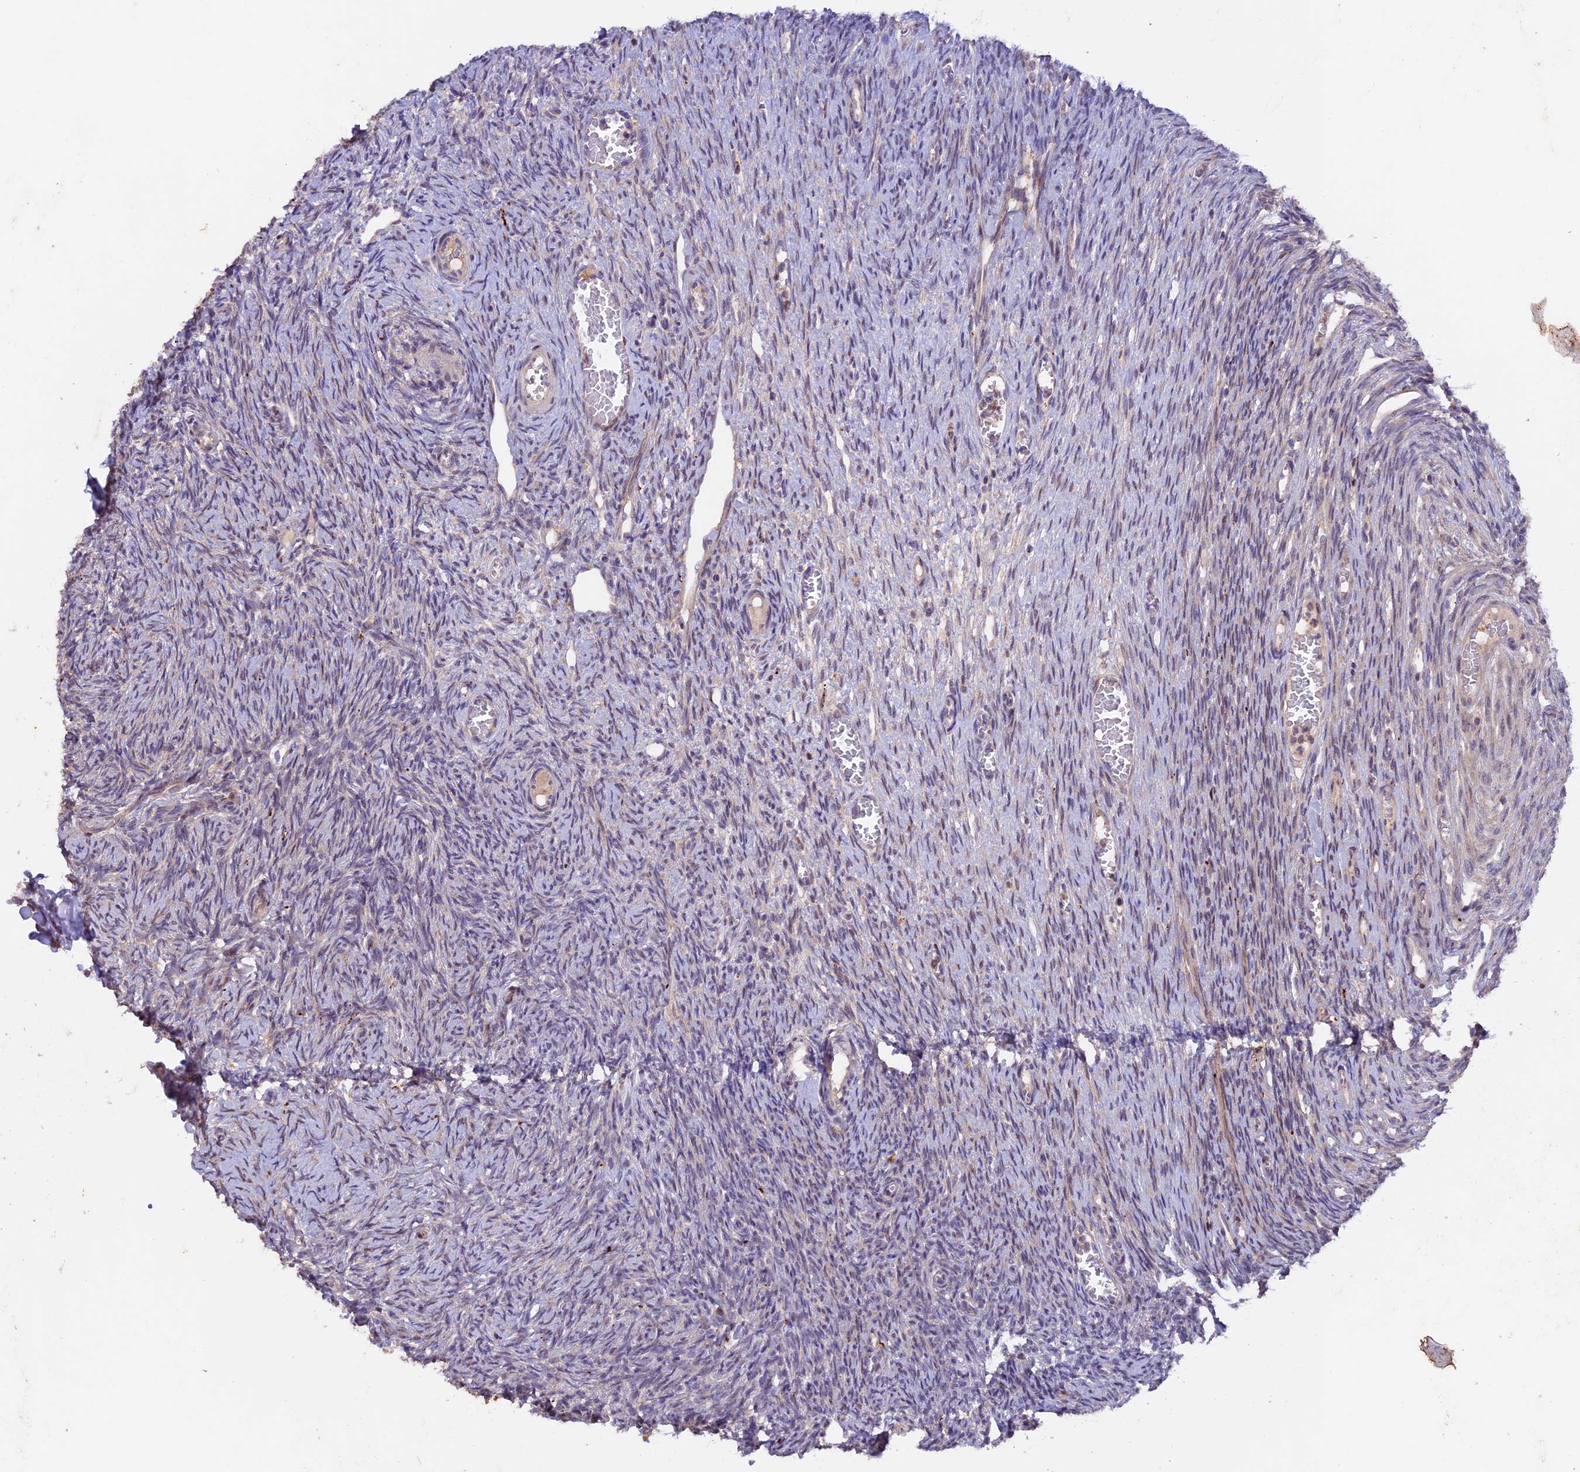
{"staining": {"intensity": "negative", "quantity": "none", "location": "none"}, "tissue": "ovary", "cell_type": "Ovarian stroma cells", "image_type": "normal", "snomed": [{"axis": "morphology", "description": "Normal tissue, NOS"}, {"axis": "topography", "description": "Ovary"}], "caption": "The image shows no staining of ovarian stroma cells in unremarkable ovary. The staining is performed using DAB brown chromogen with nuclei counter-stained in using hematoxylin.", "gene": "NCK2", "patient": {"sex": "female", "age": 44}}